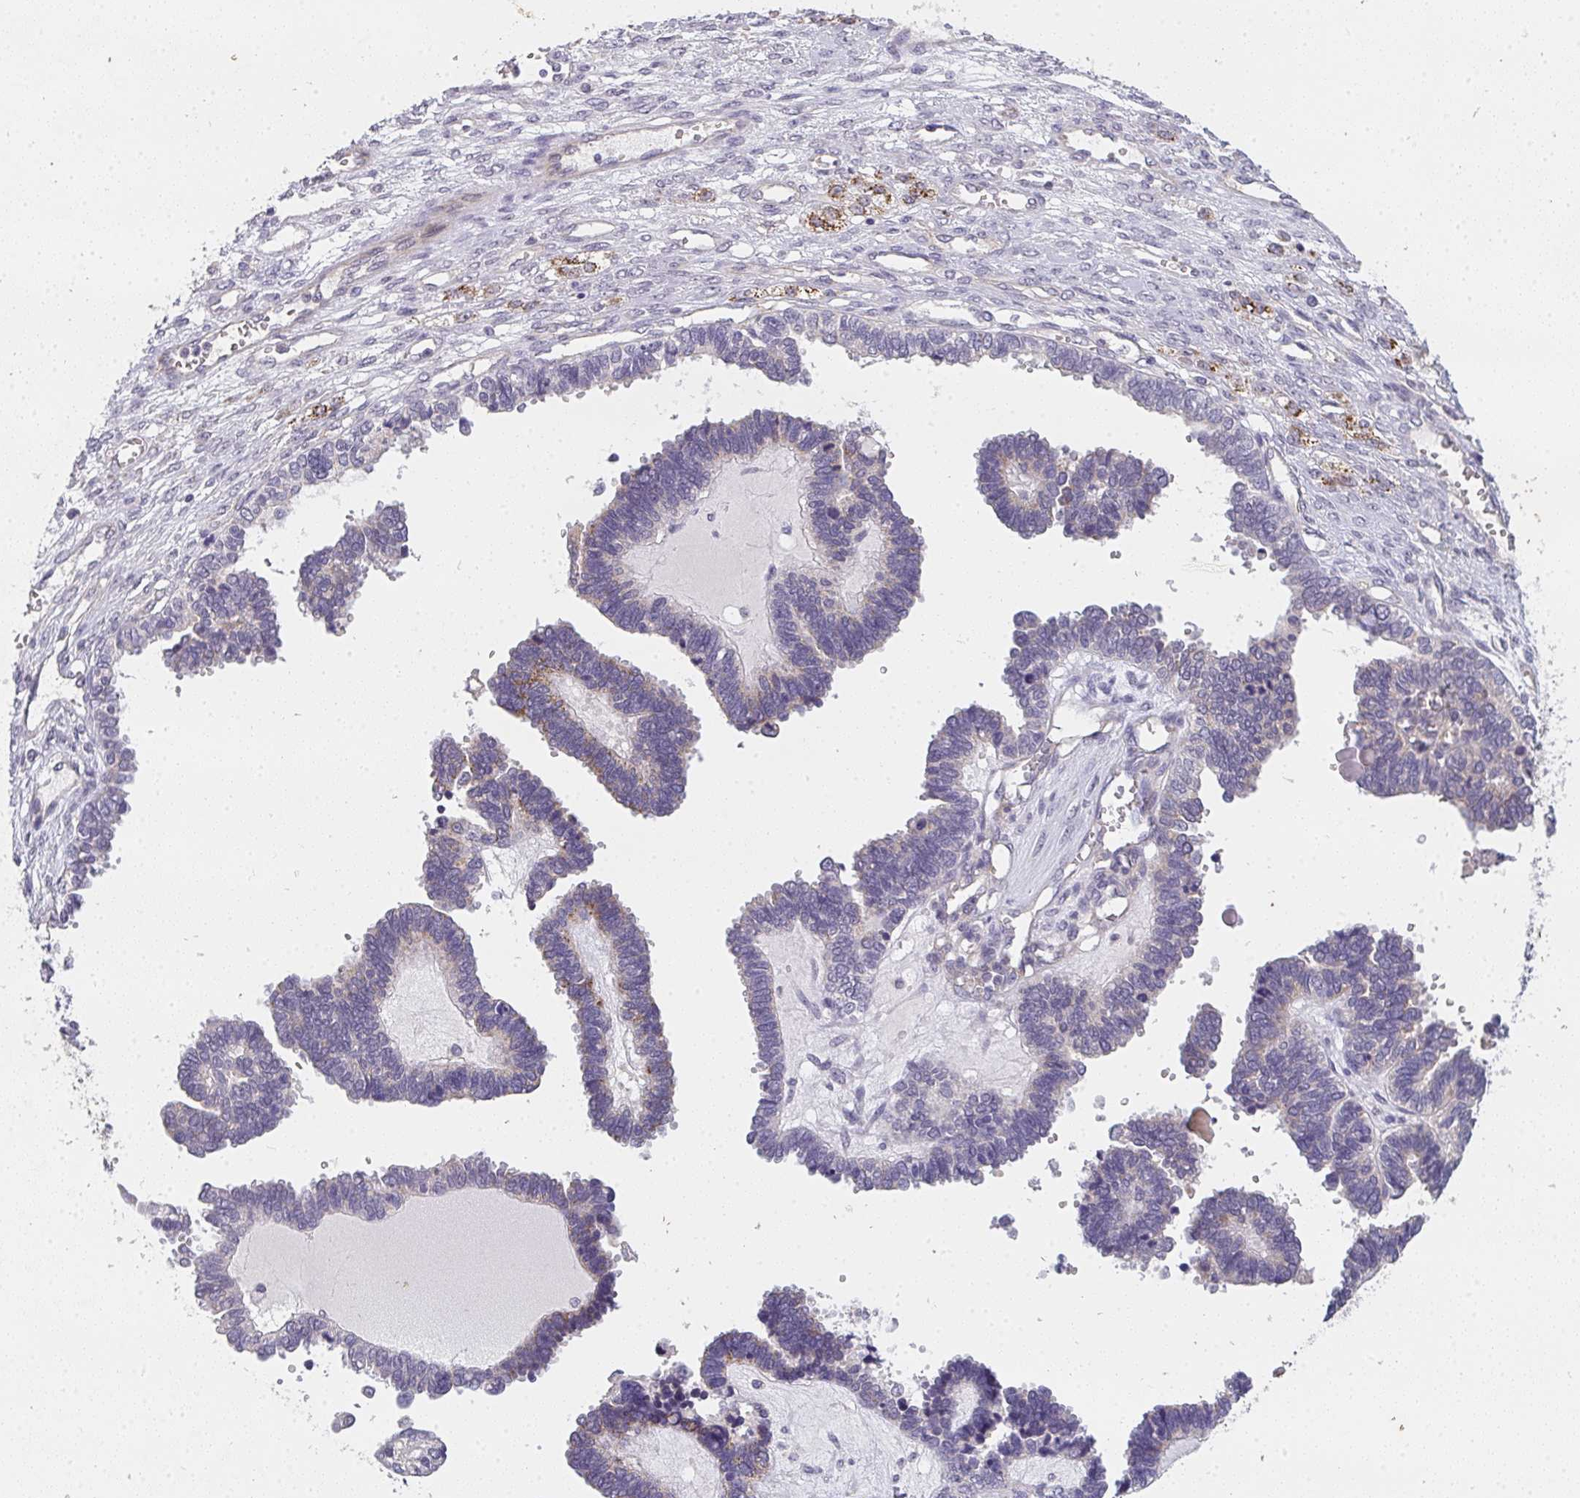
{"staining": {"intensity": "weak", "quantity": "<25%", "location": "cytoplasmic/membranous"}, "tissue": "ovarian cancer", "cell_type": "Tumor cells", "image_type": "cancer", "snomed": [{"axis": "morphology", "description": "Cystadenocarcinoma, serous, NOS"}, {"axis": "topography", "description": "Ovary"}], "caption": "Ovarian serous cystadenocarcinoma was stained to show a protein in brown. There is no significant positivity in tumor cells.", "gene": "TMEM219", "patient": {"sex": "female", "age": 51}}